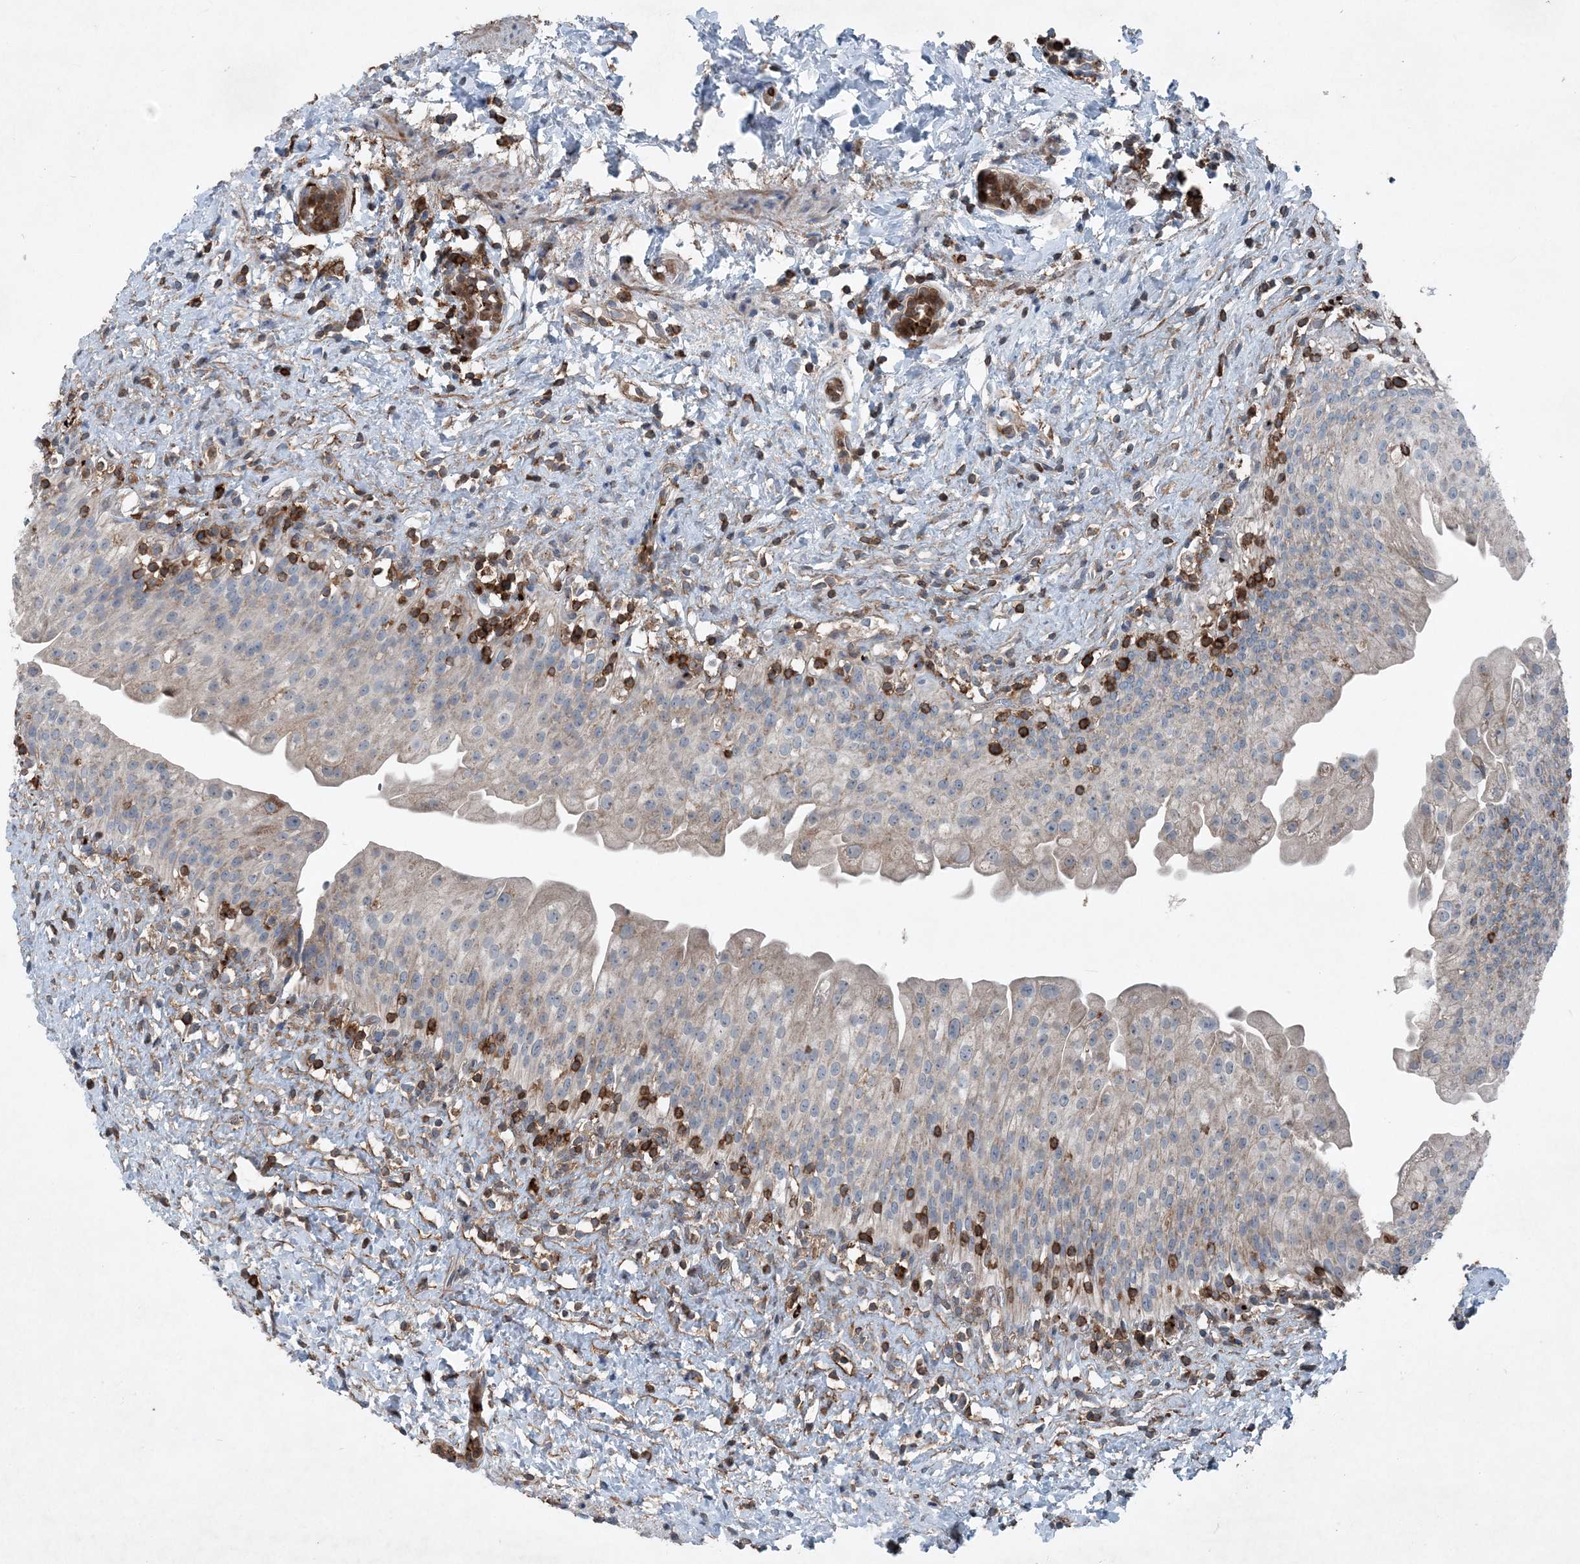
{"staining": {"intensity": "weak", "quantity": "<25%", "location": "cytoplasmic/membranous"}, "tissue": "urinary bladder", "cell_type": "Urothelial cells", "image_type": "normal", "snomed": [{"axis": "morphology", "description": "Normal tissue, NOS"}, {"axis": "topography", "description": "Urinary bladder"}], "caption": "Immunohistochemical staining of benign urinary bladder exhibits no significant staining in urothelial cells.", "gene": "DGUOK", "patient": {"sex": "female", "age": 27}}